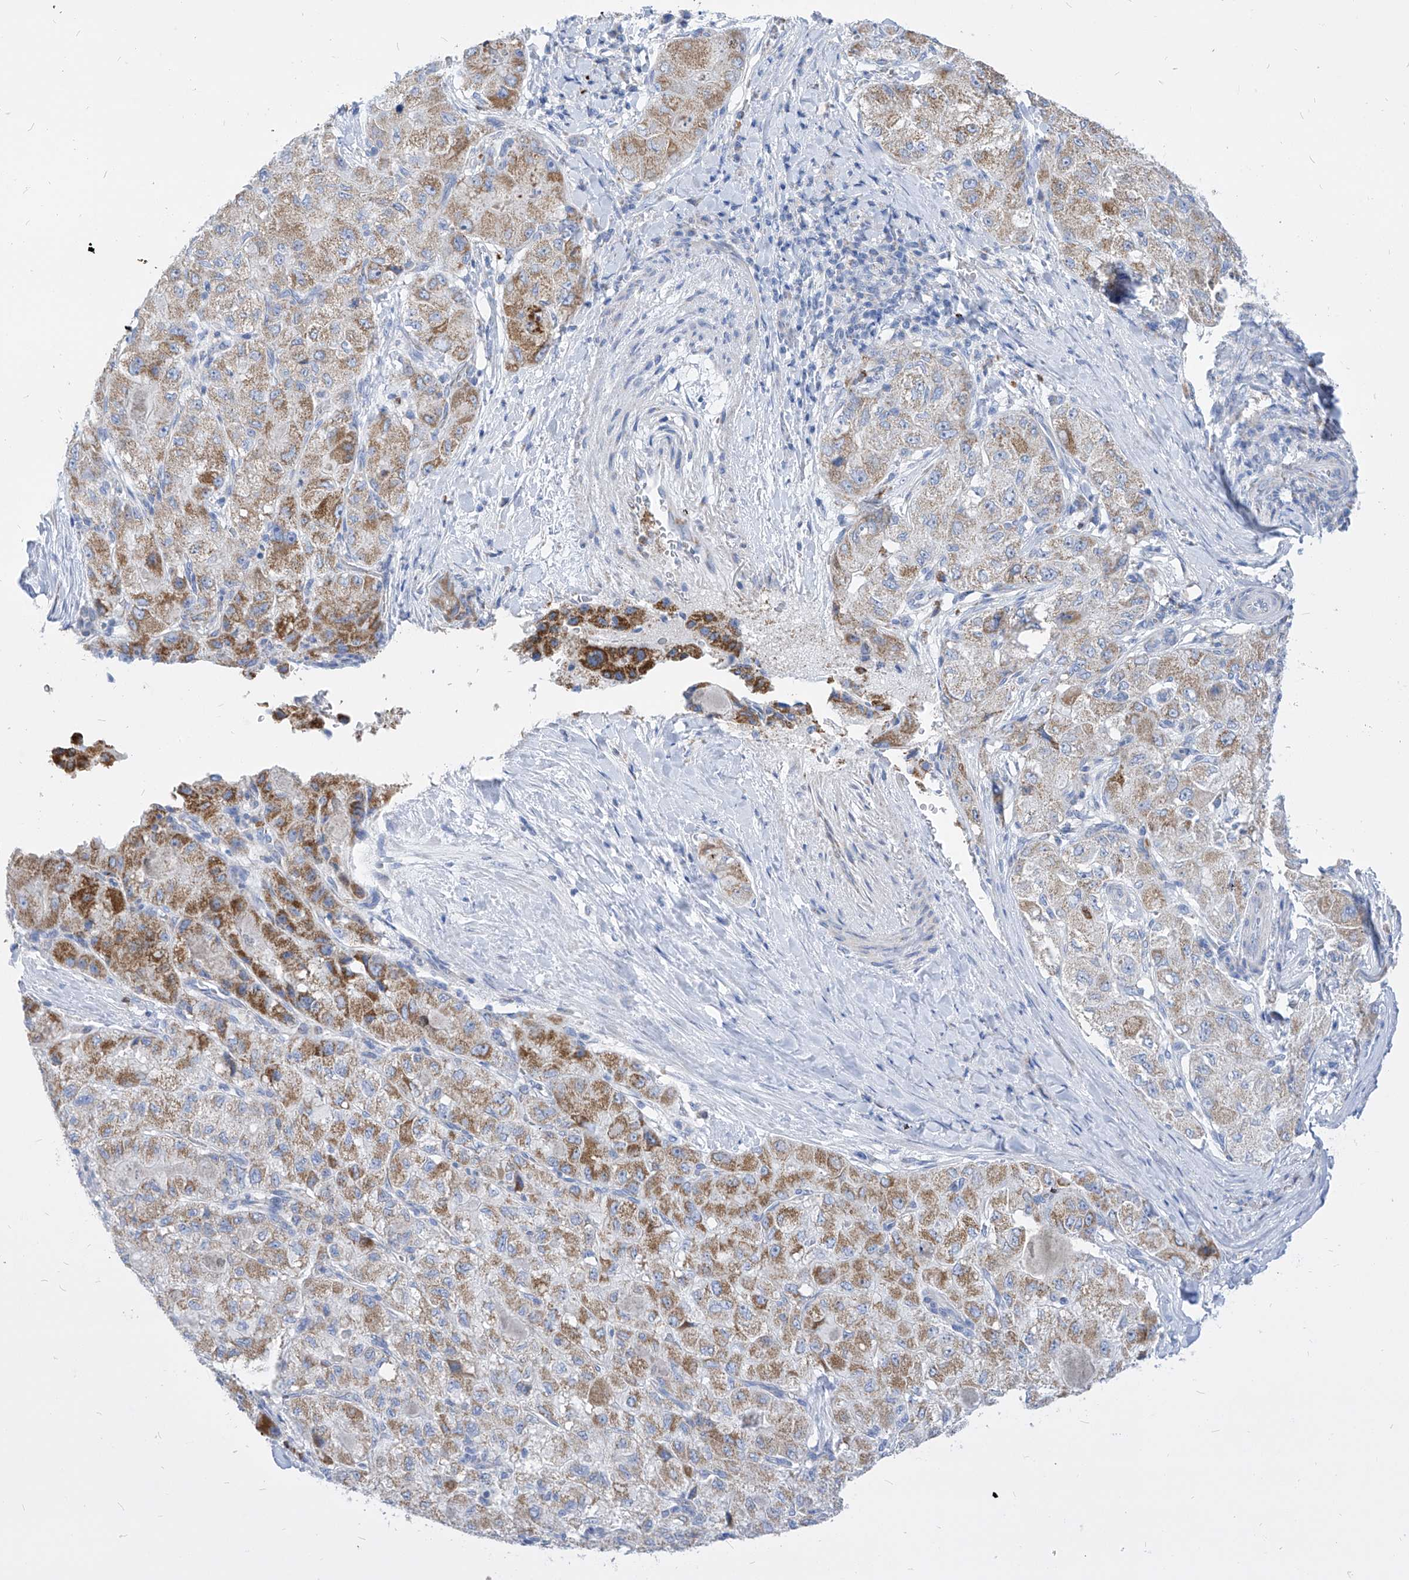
{"staining": {"intensity": "moderate", "quantity": "25%-75%", "location": "cytoplasmic/membranous"}, "tissue": "liver cancer", "cell_type": "Tumor cells", "image_type": "cancer", "snomed": [{"axis": "morphology", "description": "Carcinoma, Hepatocellular, NOS"}, {"axis": "topography", "description": "Liver"}], "caption": "Tumor cells exhibit moderate cytoplasmic/membranous positivity in approximately 25%-75% of cells in liver cancer (hepatocellular carcinoma). Nuclei are stained in blue.", "gene": "COQ3", "patient": {"sex": "male", "age": 80}}